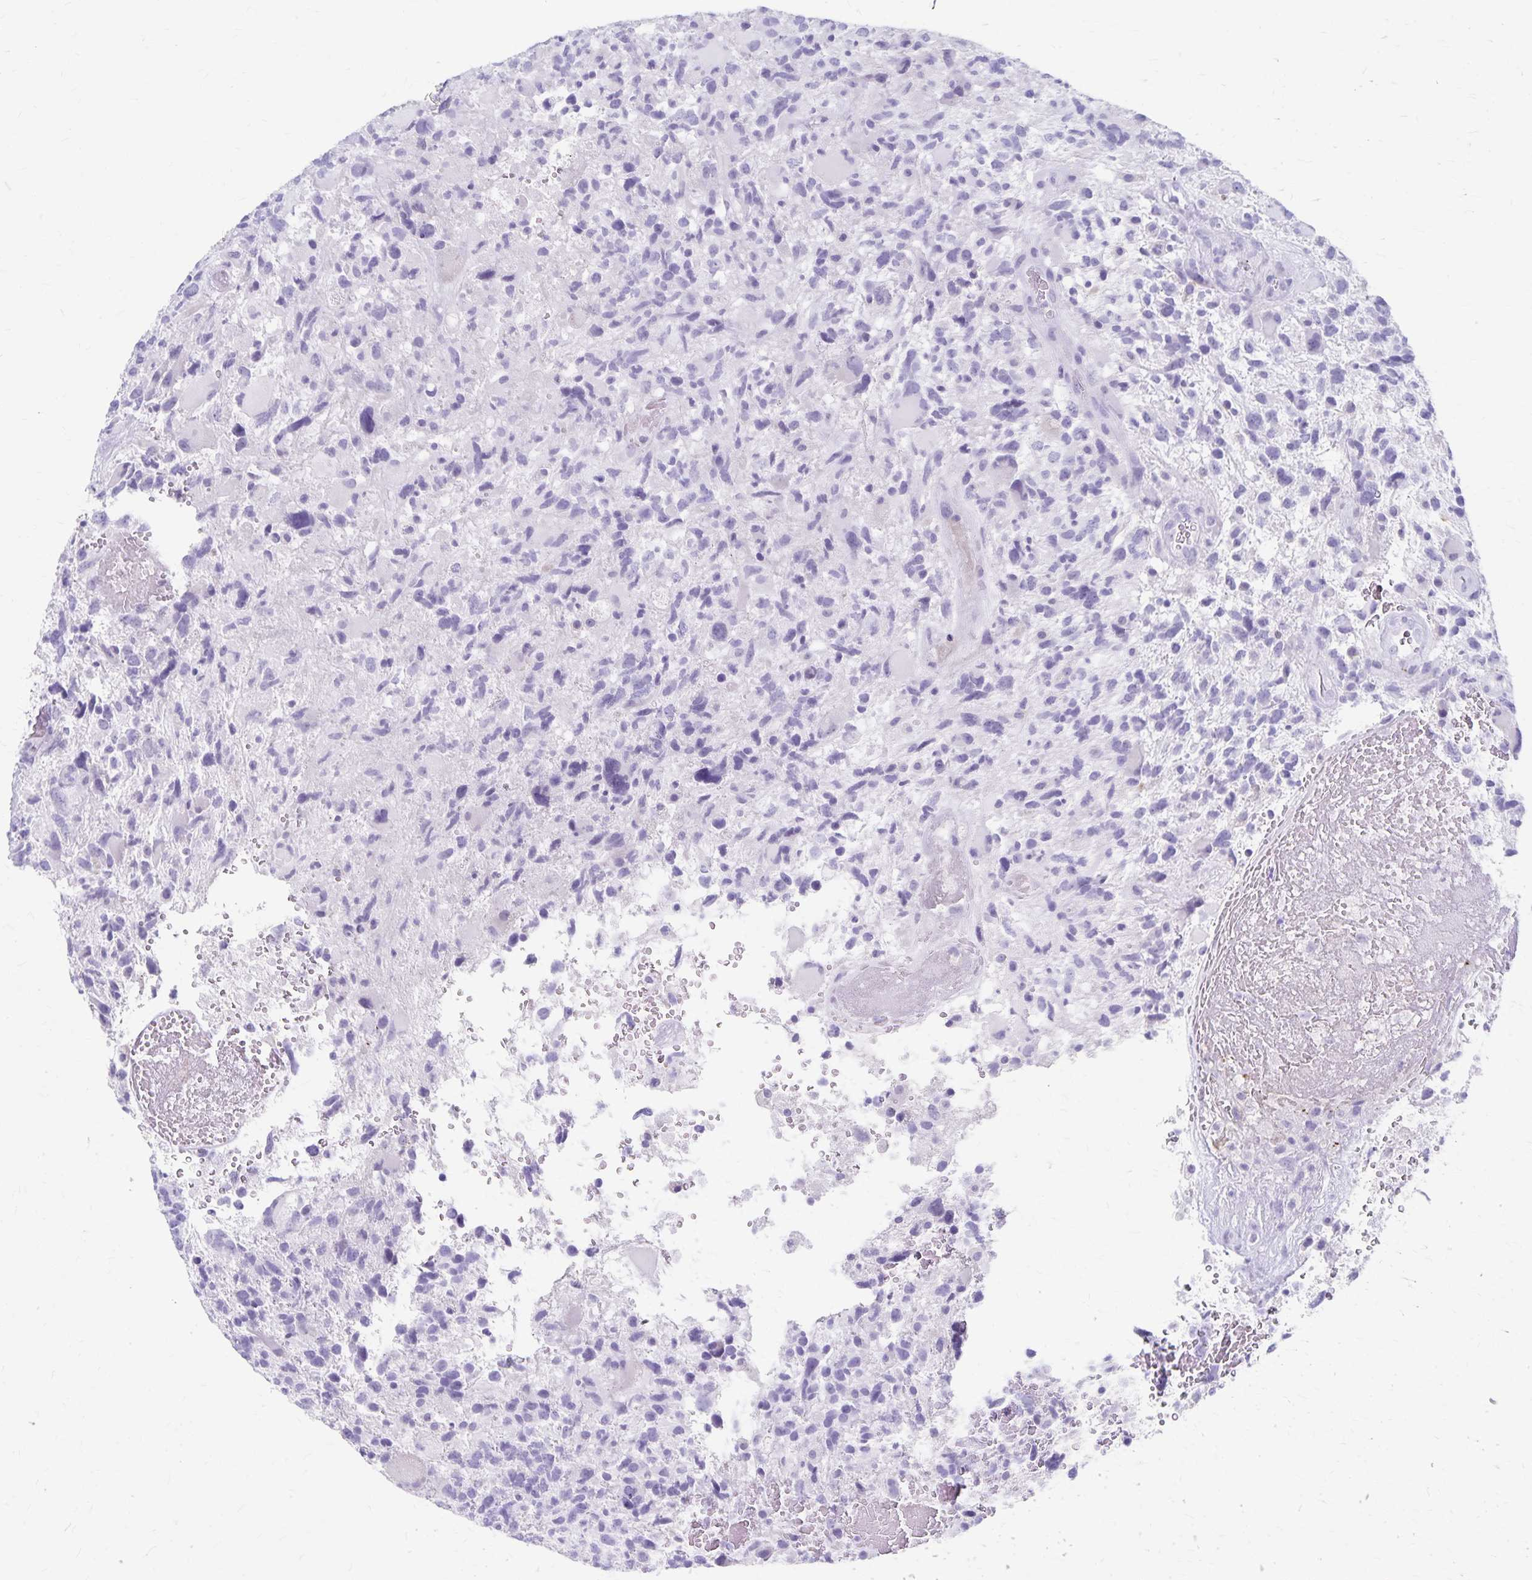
{"staining": {"intensity": "negative", "quantity": "none", "location": "none"}, "tissue": "glioma", "cell_type": "Tumor cells", "image_type": "cancer", "snomed": [{"axis": "morphology", "description": "Glioma, malignant, High grade"}, {"axis": "topography", "description": "Brain"}], "caption": "Immunohistochemistry (IHC) of glioma displays no staining in tumor cells.", "gene": "GPBAR1", "patient": {"sex": "female", "age": 71}}